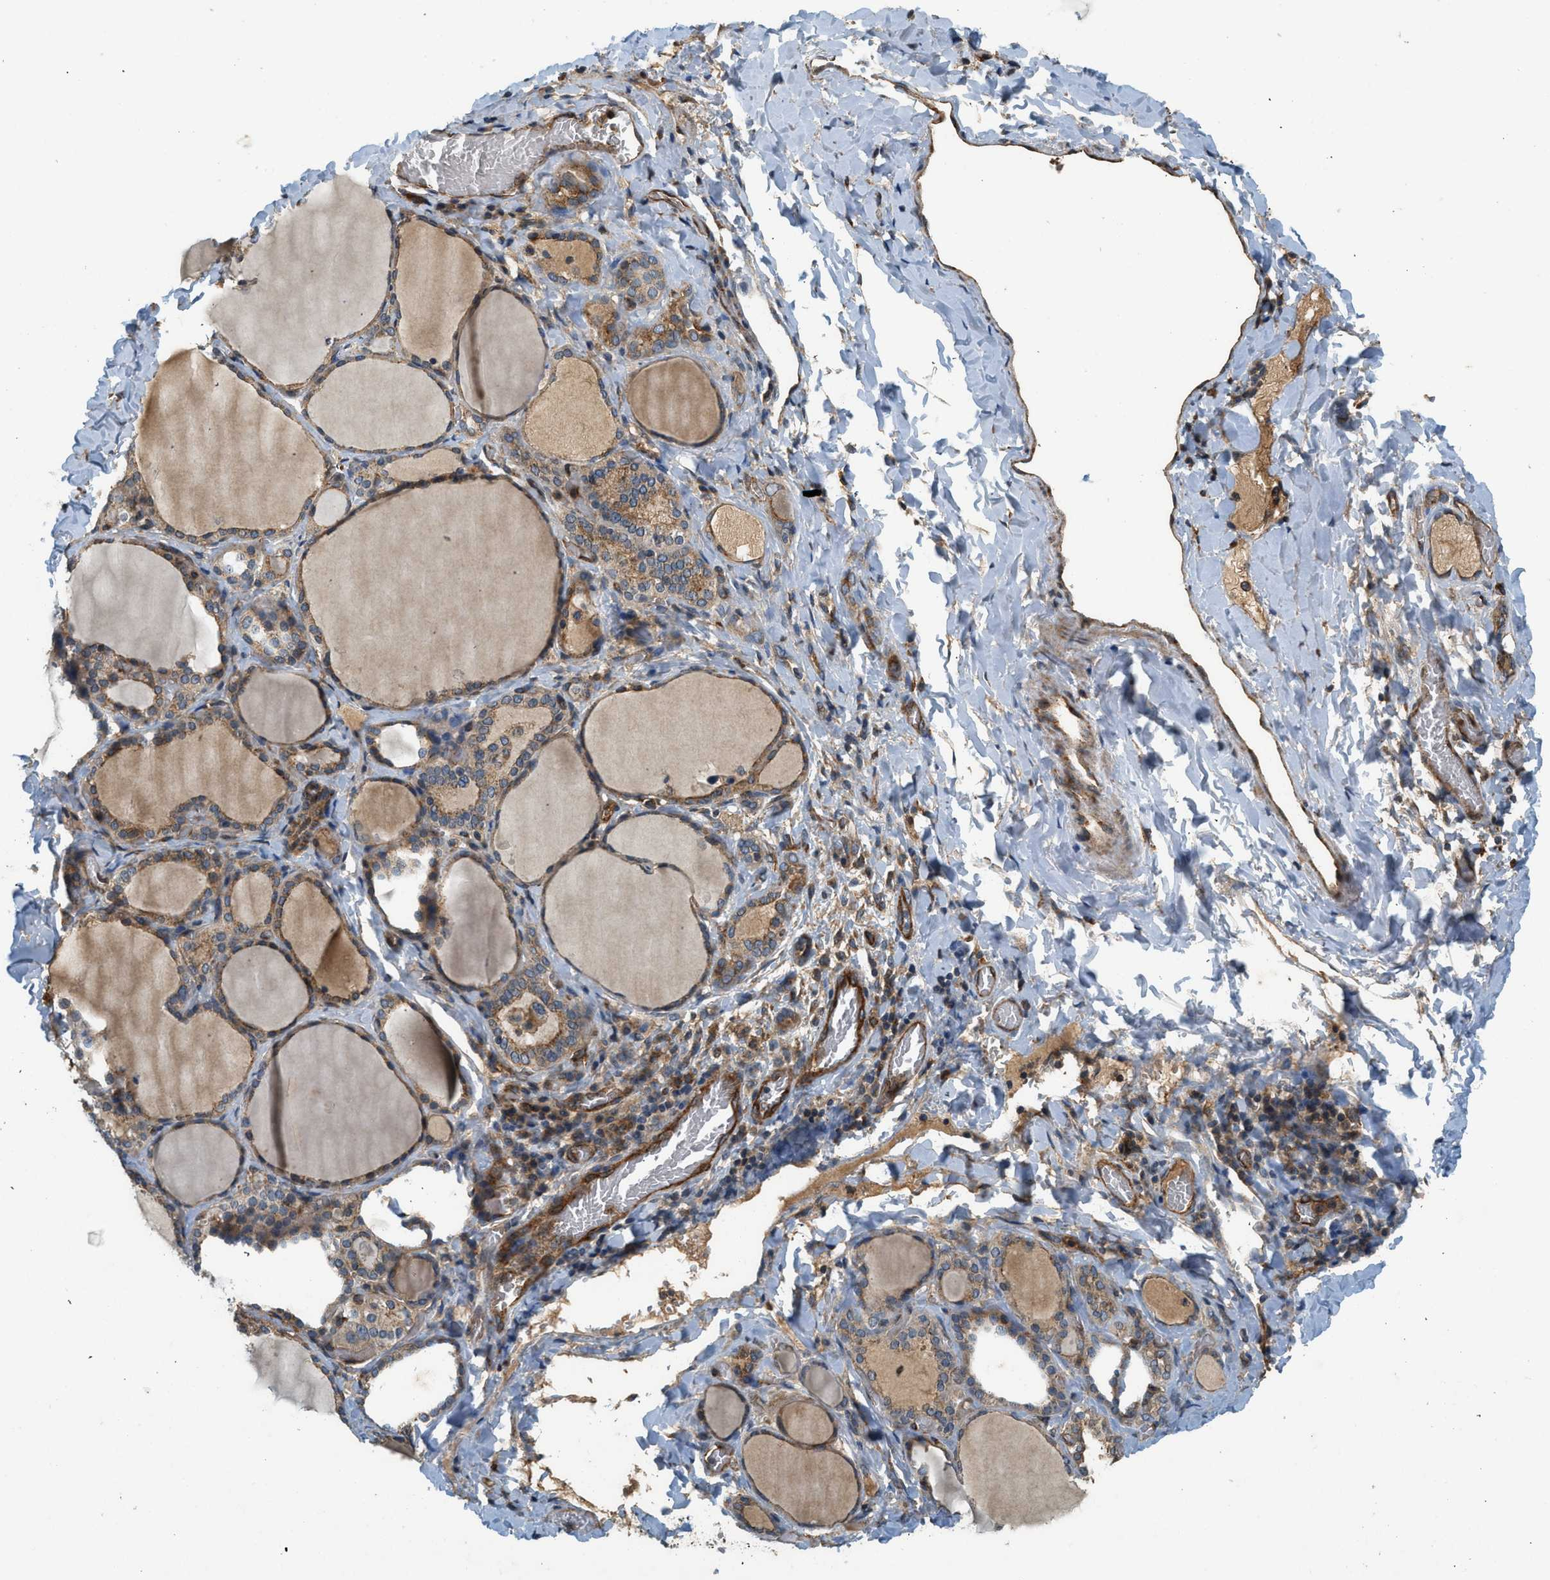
{"staining": {"intensity": "moderate", "quantity": ">75%", "location": "cytoplasmic/membranous"}, "tissue": "thyroid gland", "cell_type": "Glandular cells", "image_type": "normal", "snomed": [{"axis": "morphology", "description": "Normal tissue, NOS"}, {"axis": "morphology", "description": "Papillary adenocarcinoma, NOS"}, {"axis": "topography", "description": "Thyroid gland"}], "caption": "Protein positivity by immunohistochemistry displays moderate cytoplasmic/membranous positivity in about >75% of glandular cells in benign thyroid gland. (IHC, brightfield microscopy, high magnification).", "gene": "HIP1", "patient": {"sex": "female", "age": 30}}